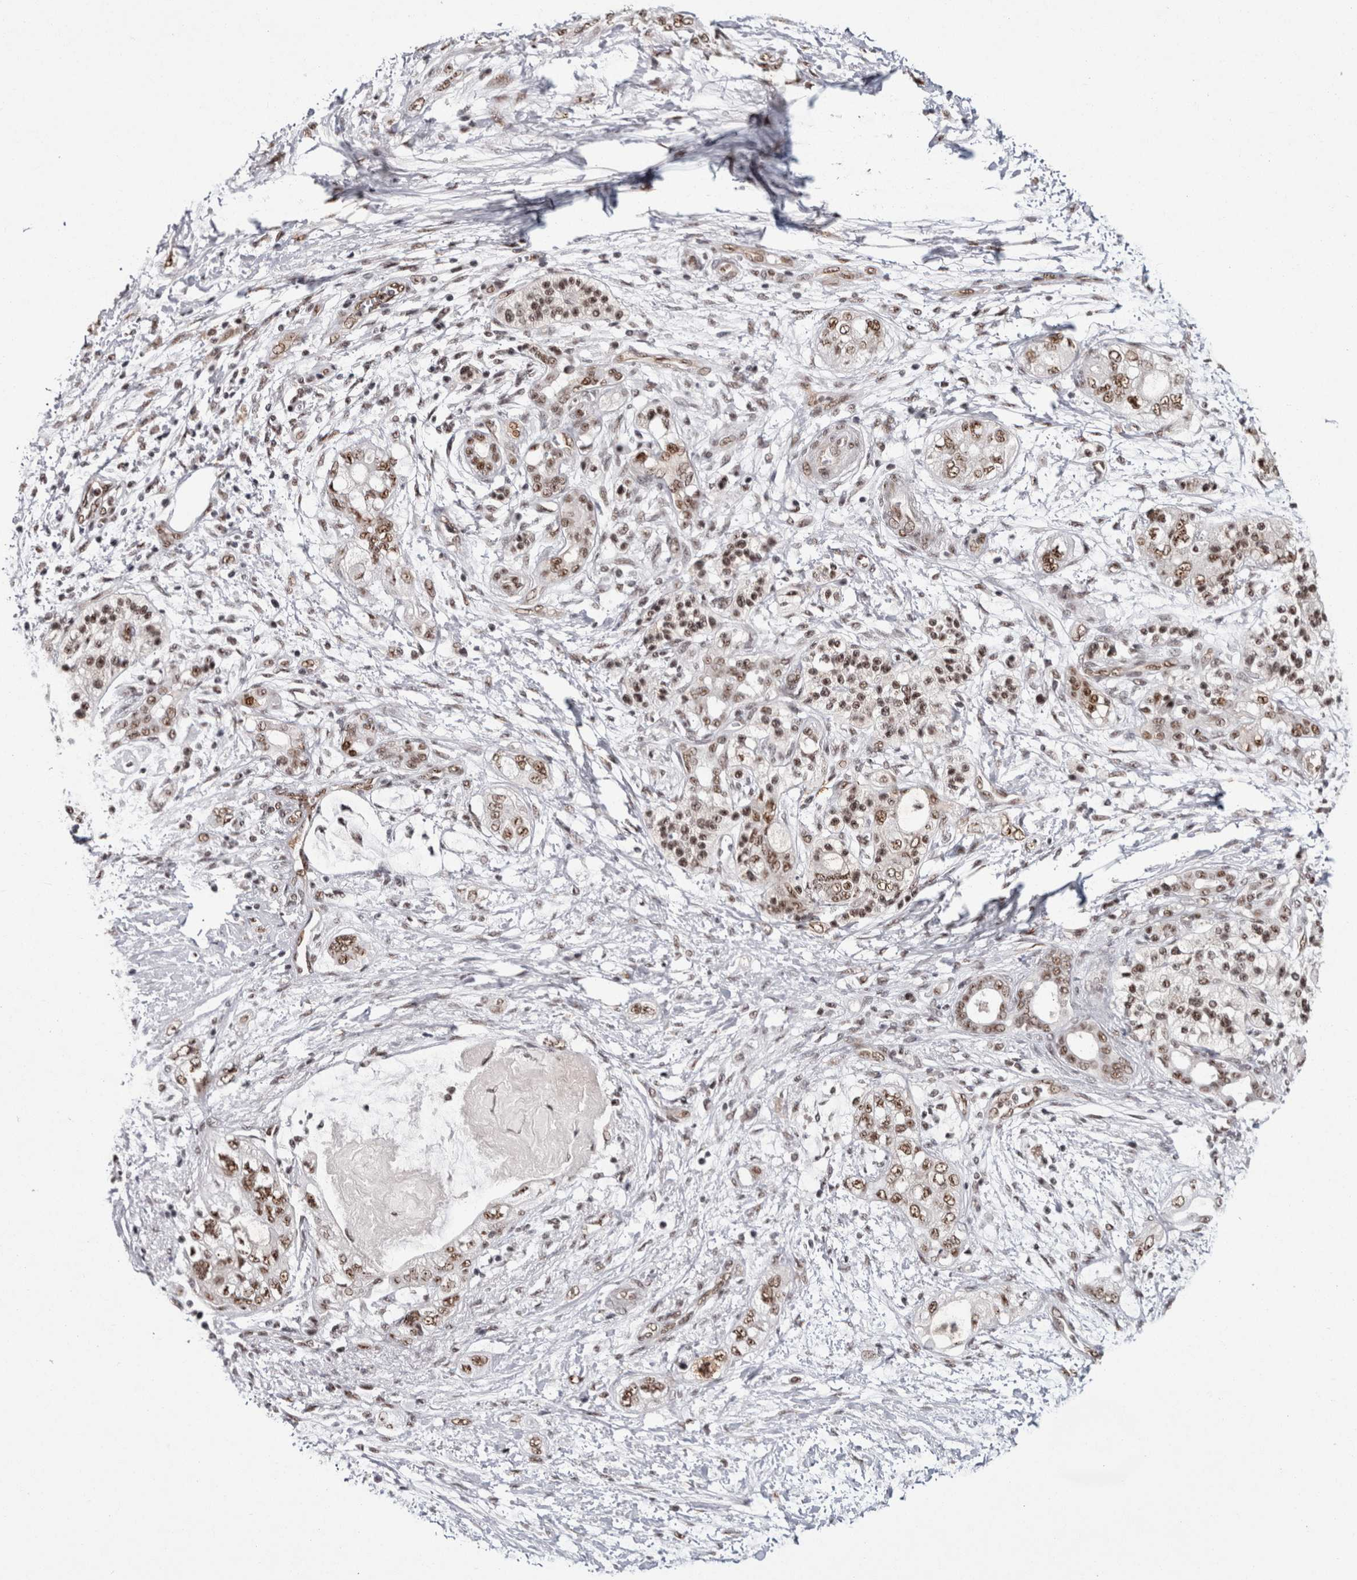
{"staining": {"intensity": "moderate", "quantity": ">75%", "location": "nuclear"}, "tissue": "pancreatic cancer", "cell_type": "Tumor cells", "image_type": "cancer", "snomed": [{"axis": "morphology", "description": "Adenocarcinoma, NOS"}, {"axis": "topography", "description": "Pancreas"}], "caption": "Immunohistochemical staining of human pancreatic cancer demonstrates medium levels of moderate nuclear protein expression in approximately >75% of tumor cells. (brown staining indicates protein expression, while blue staining denotes nuclei).", "gene": "MKNK1", "patient": {"sex": "male", "age": 70}}